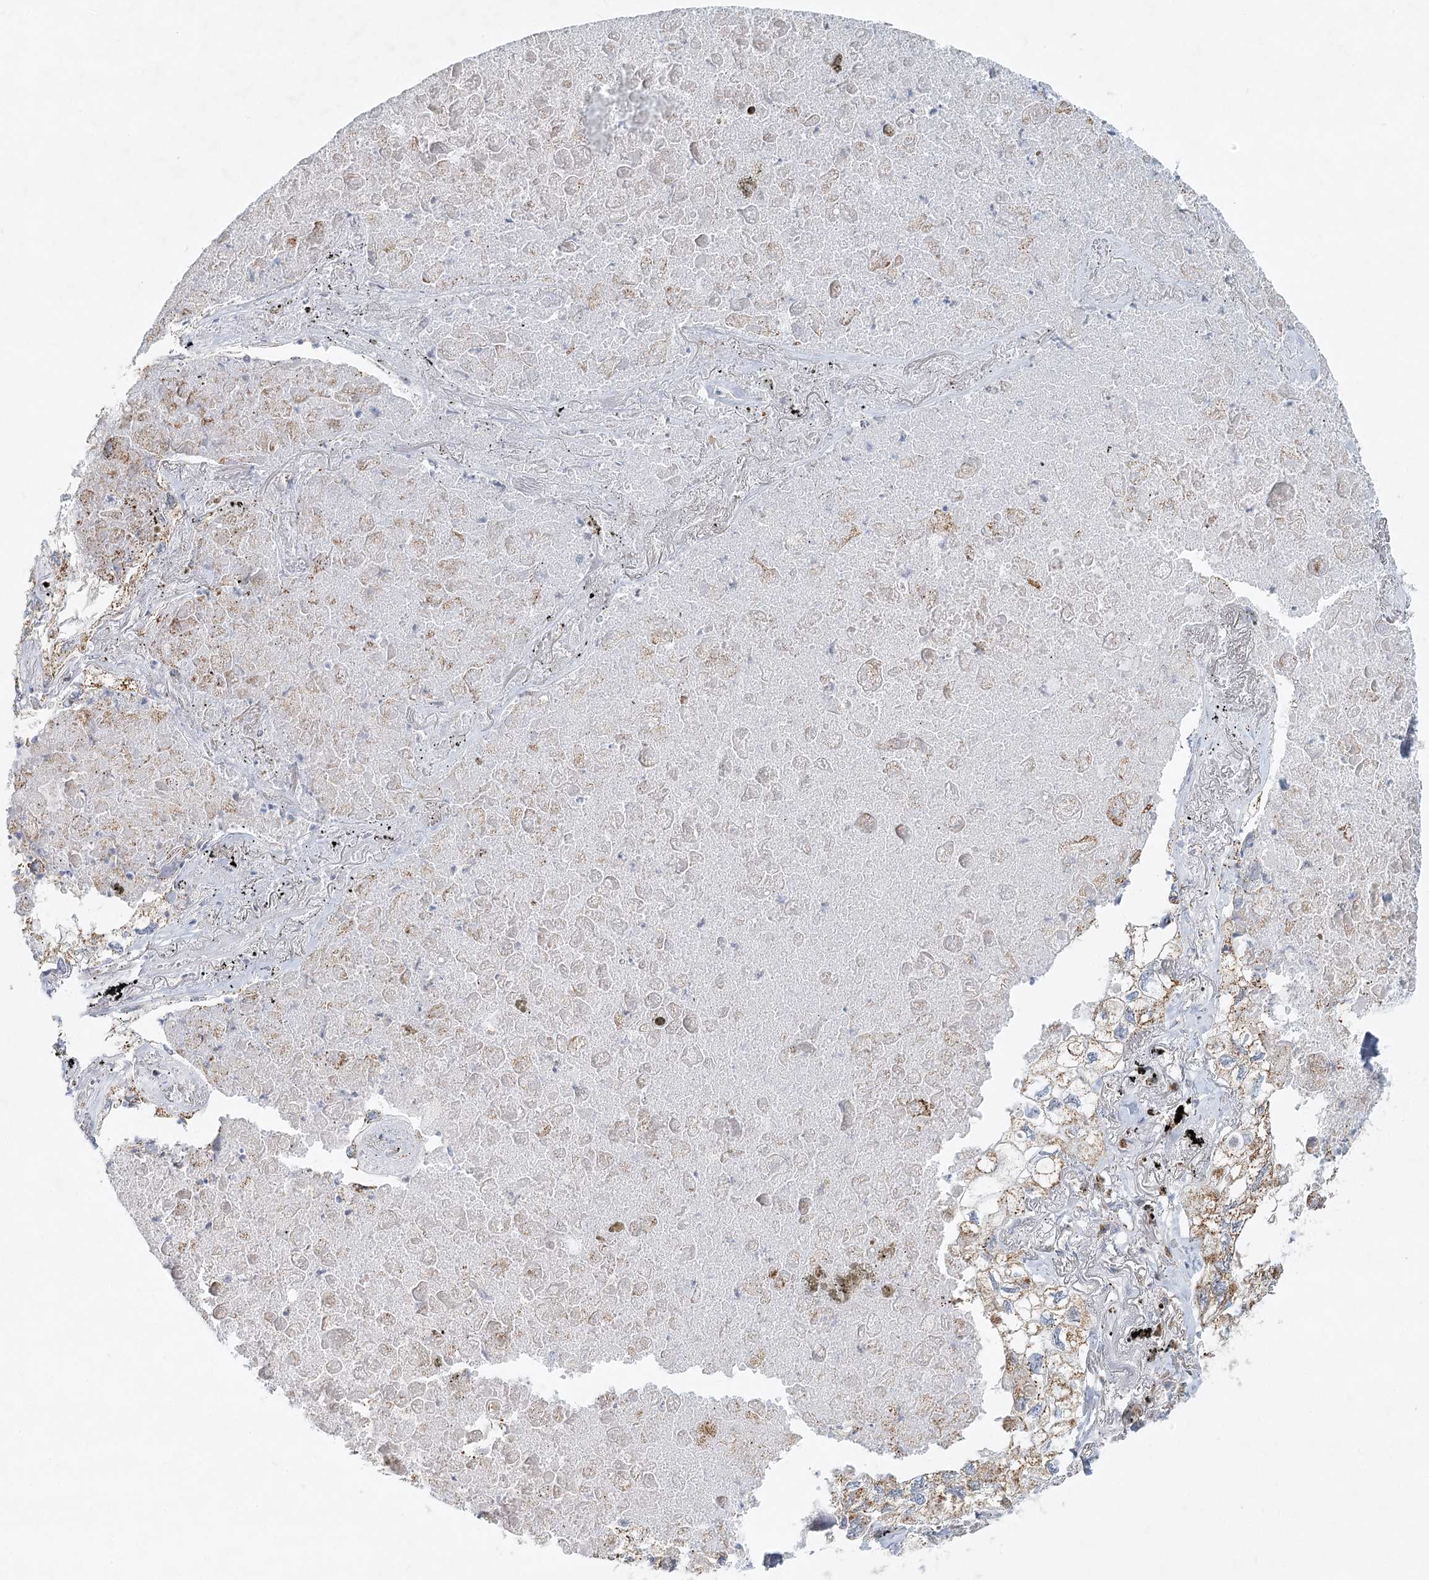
{"staining": {"intensity": "weak", "quantity": "25%-75%", "location": "cytoplasmic/membranous"}, "tissue": "lung cancer", "cell_type": "Tumor cells", "image_type": "cancer", "snomed": [{"axis": "morphology", "description": "Adenocarcinoma, NOS"}, {"axis": "topography", "description": "Lung"}], "caption": "Protein analysis of lung adenocarcinoma tissue exhibits weak cytoplasmic/membranous expression in approximately 25%-75% of tumor cells.", "gene": "TAS1R1", "patient": {"sex": "male", "age": 65}}